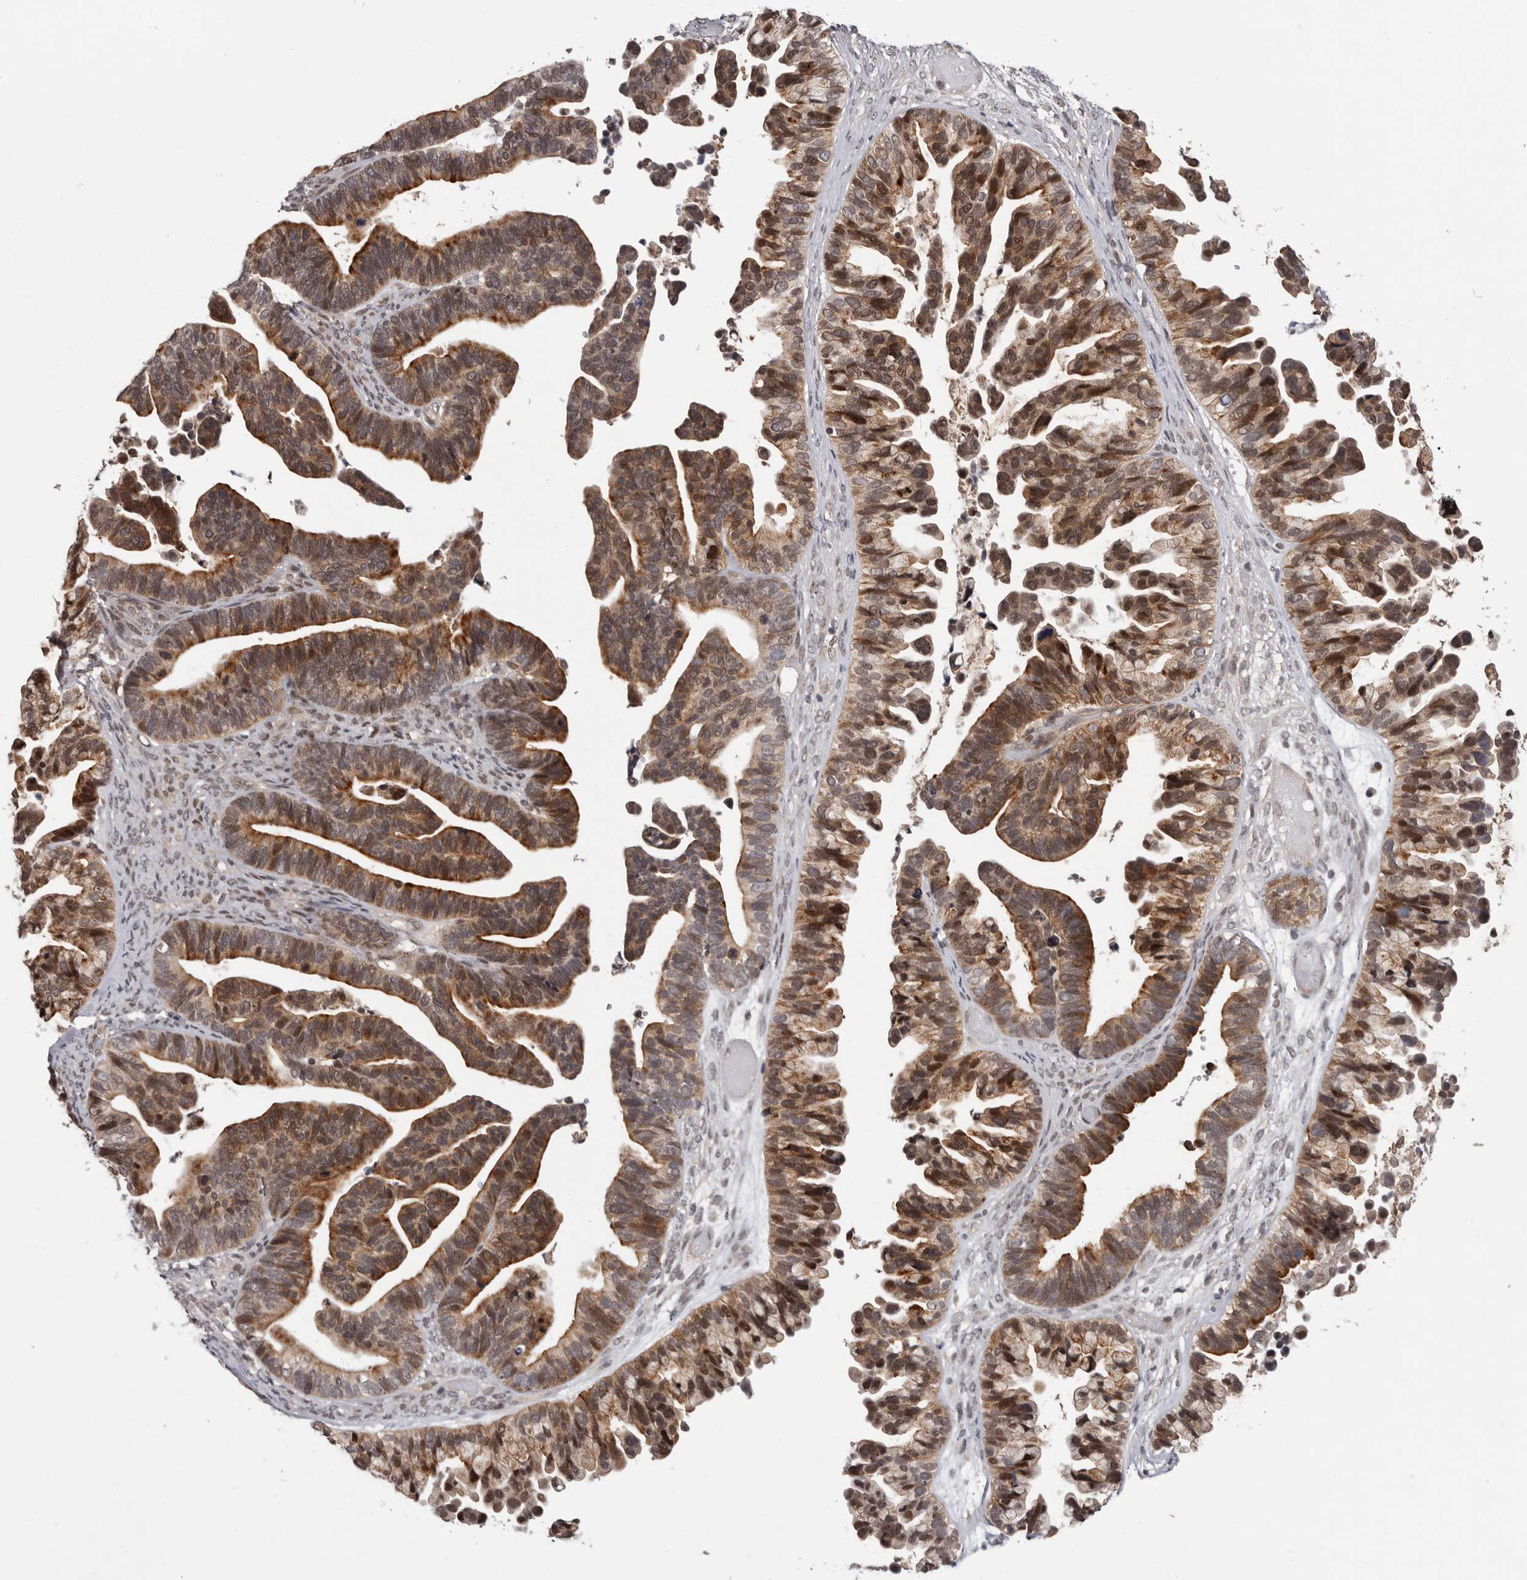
{"staining": {"intensity": "moderate", "quantity": ">75%", "location": "cytoplasmic/membranous,nuclear"}, "tissue": "ovarian cancer", "cell_type": "Tumor cells", "image_type": "cancer", "snomed": [{"axis": "morphology", "description": "Cystadenocarcinoma, serous, NOS"}, {"axis": "topography", "description": "Ovary"}], "caption": "DAB immunohistochemical staining of human ovarian cancer (serous cystadenocarcinoma) demonstrates moderate cytoplasmic/membranous and nuclear protein staining in about >75% of tumor cells. (DAB = brown stain, brightfield microscopy at high magnification).", "gene": "TBX5", "patient": {"sex": "female", "age": 56}}